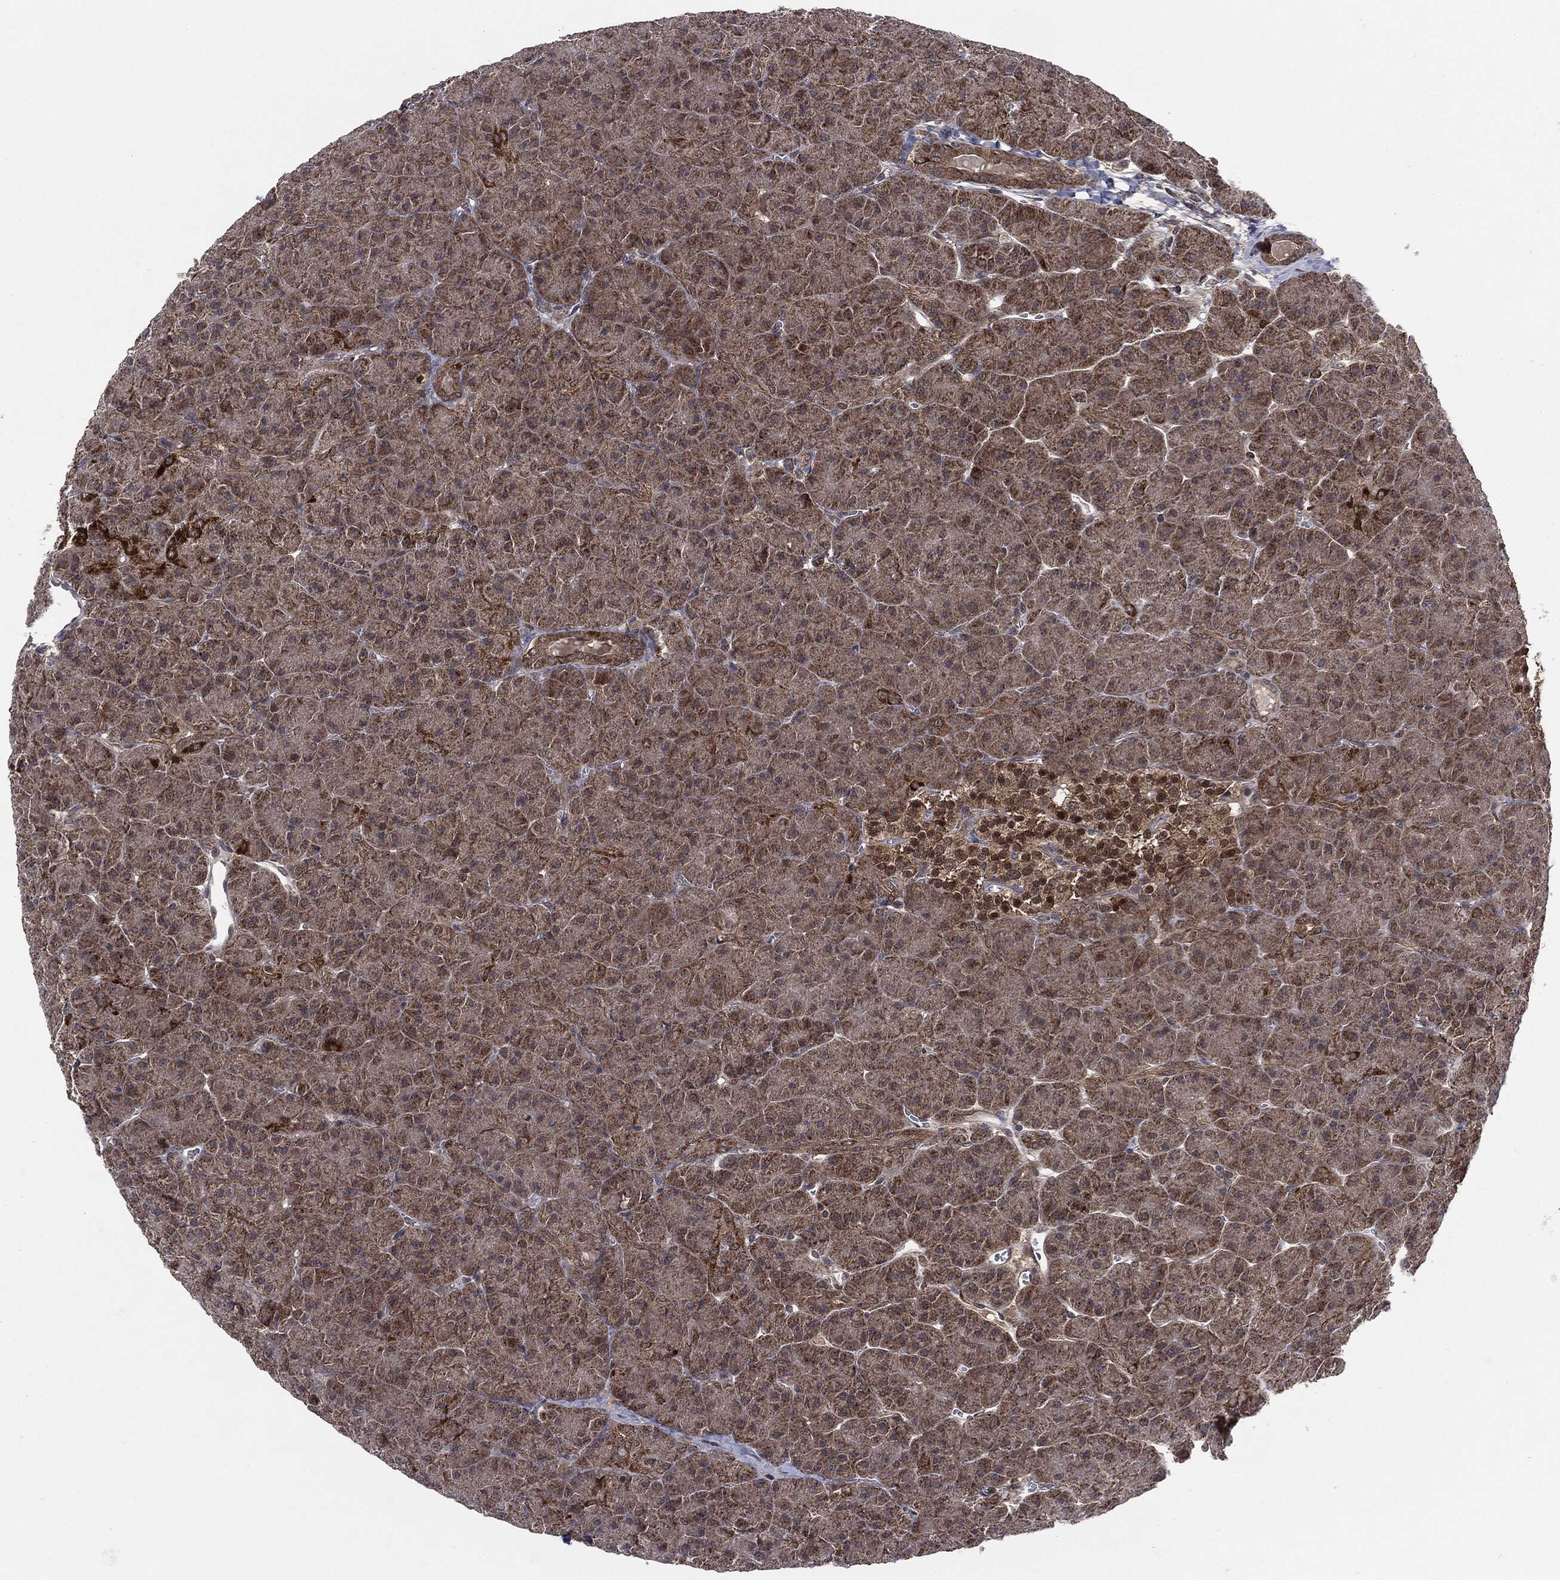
{"staining": {"intensity": "moderate", "quantity": ">75%", "location": "cytoplasmic/membranous"}, "tissue": "pancreas", "cell_type": "Exocrine glandular cells", "image_type": "normal", "snomed": [{"axis": "morphology", "description": "Normal tissue, NOS"}, {"axis": "topography", "description": "Pancreas"}], "caption": "Exocrine glandular cells reveal moderate cytoplasmic/membranous expression in about >75% of cells in unremarkable pancreas.", "gene": "PTPA", "patient": {"sex": "male", "age": 61}}